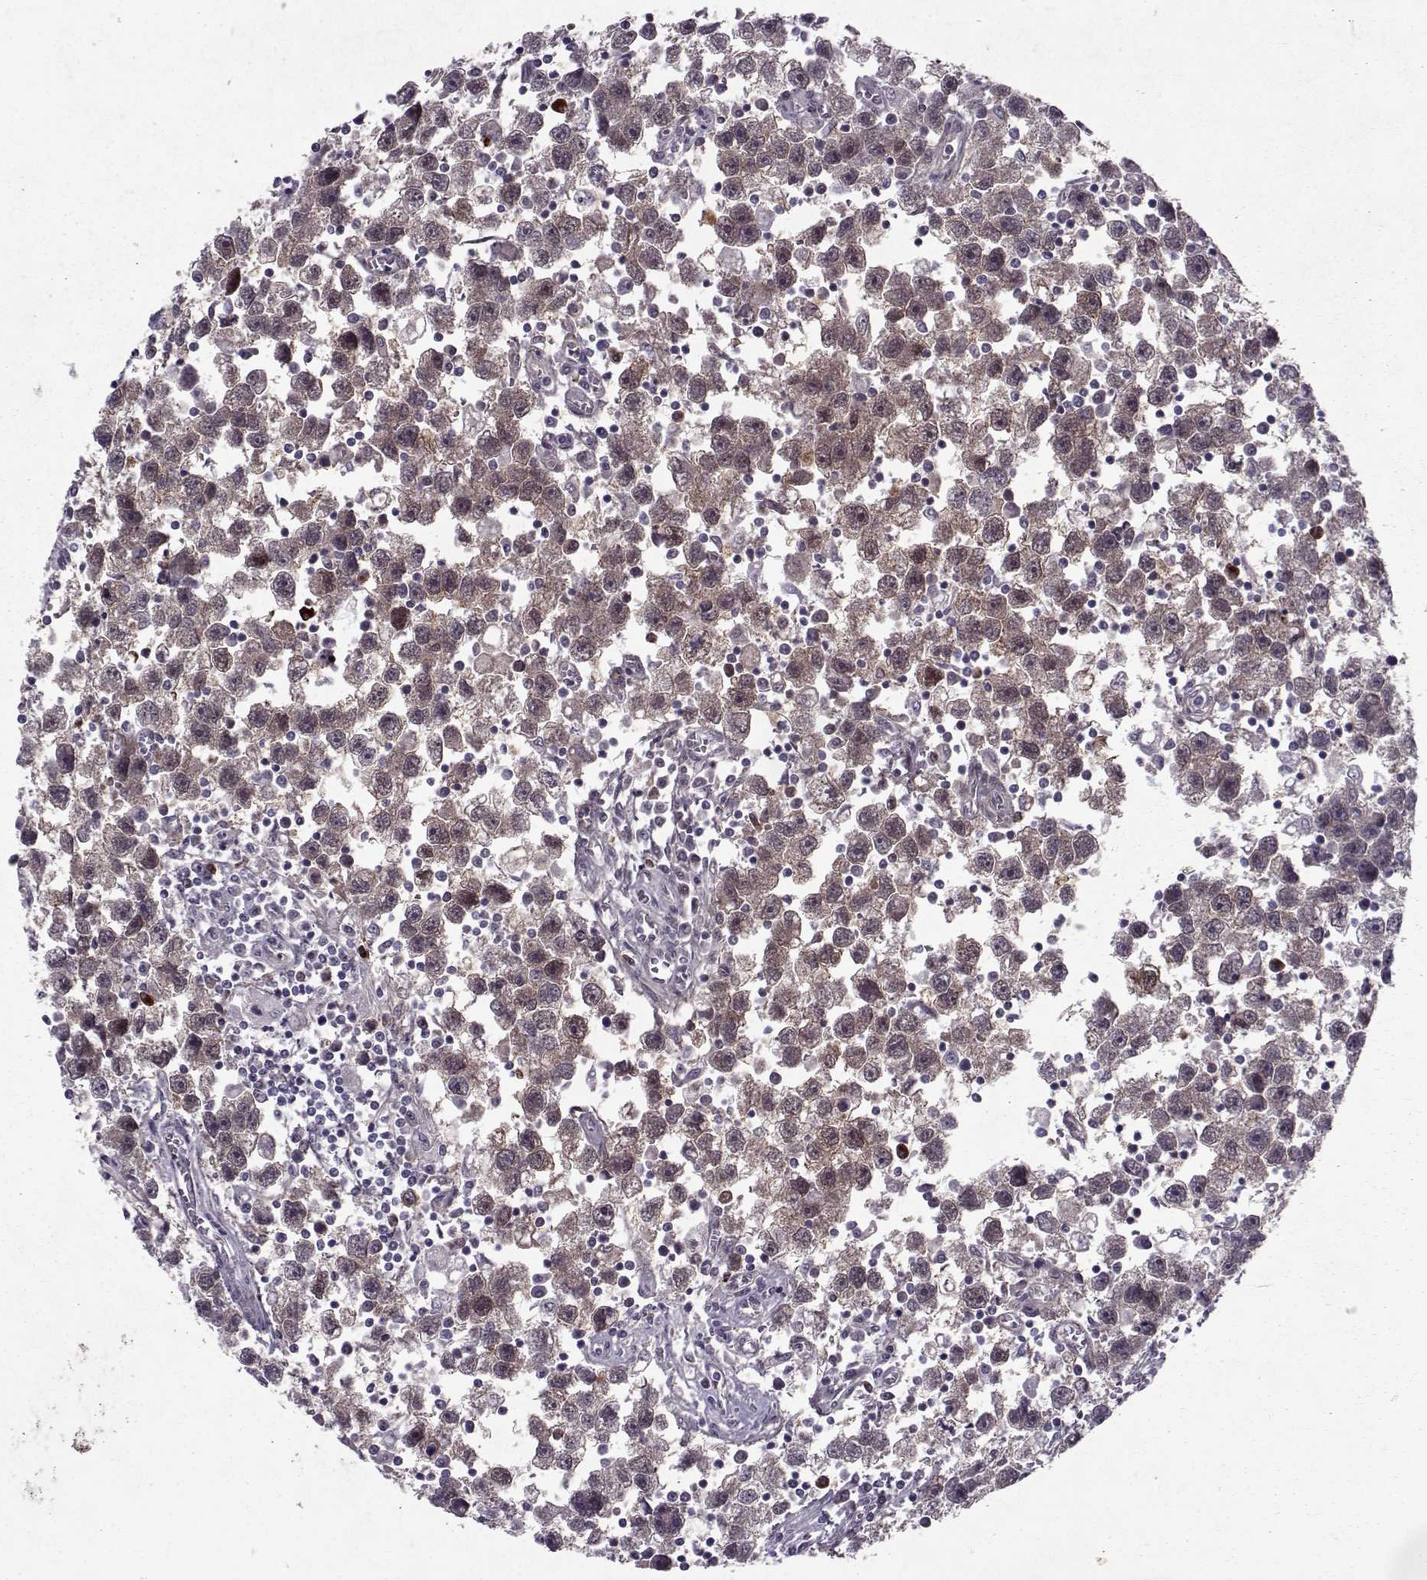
{"staining": {"intensity": "moderate", "quantity": ">75%", "location": "cytoplasmic/membranous"}, "tissue": "testis cancer", "cell_type": "Tumor cells", "image_type": "cancer", "snomed": [{"axis": "morphology", "description": "Seminoma, NOS"}, {"axis": "topography", "description": "Testis"}], "caption": "Protein expression analysis of seminoma (testis) reveals moderate cytoplasmic/membranous positivity in approximately >75% of tumor cells. The staining was performed using DAB, with brown indicating positive protein expression. Nuclei are stained blue with hematoxylin.", "gene": "CDK4", "patient": {"sex": "male", "age": 30}}